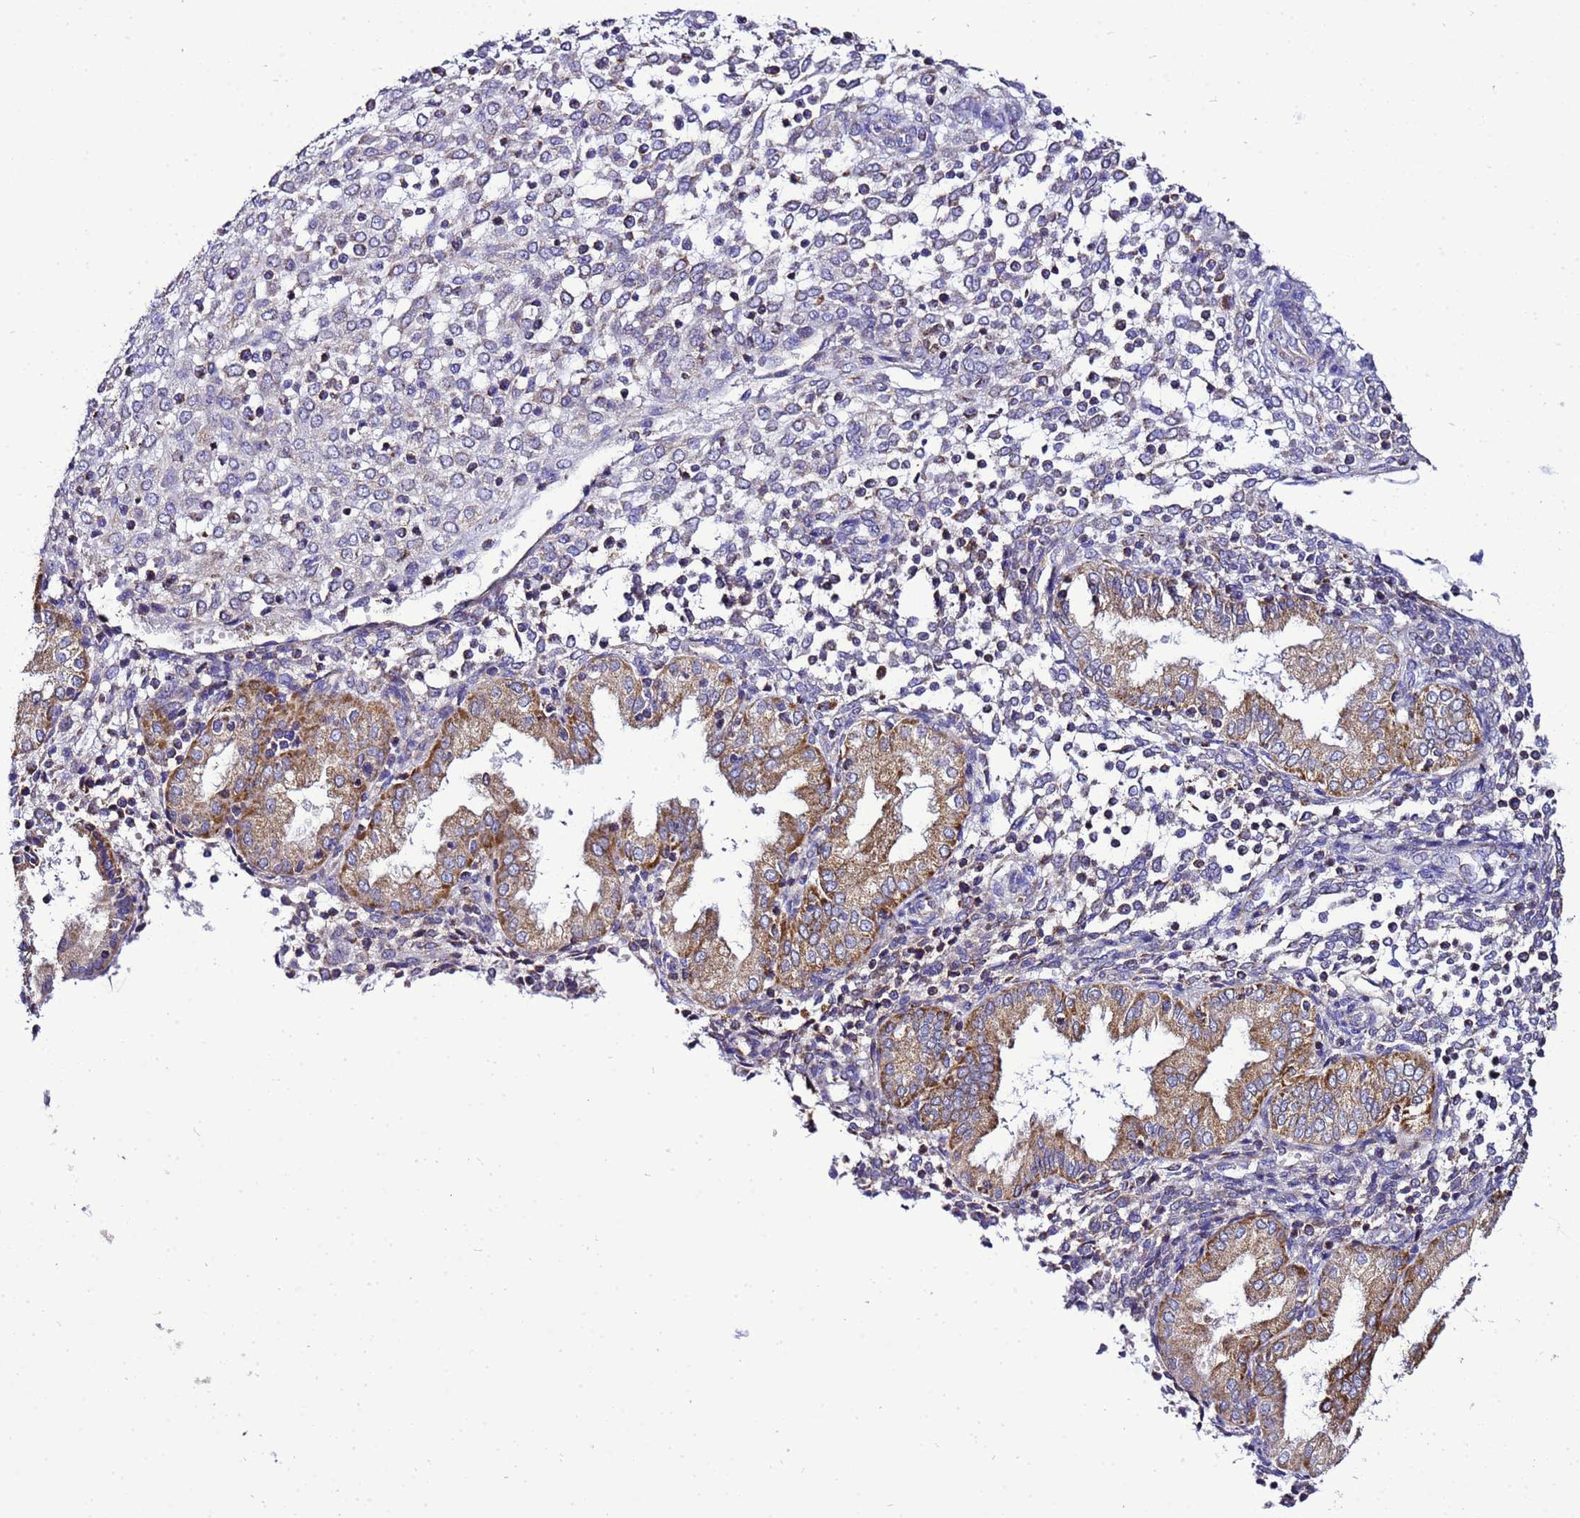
{"staining": {"intensity": "negative", "quantity": "none", "location": "none"}, "tissue": "endometrium", "cell_type": "Cells in endometrial stroma", "image_type": "normal", "snomed": [{"axis": "morphology", "description": "Normal tissue, NOS"}, {"axis": "topography", "description": "Endometrium"}], "caption": "Protein analysis of normal endometrium displays no significant expression in cells in endometrial stroma.", "gene": "HIGD2A", "patient": {"sex": "female", "age": 53}}